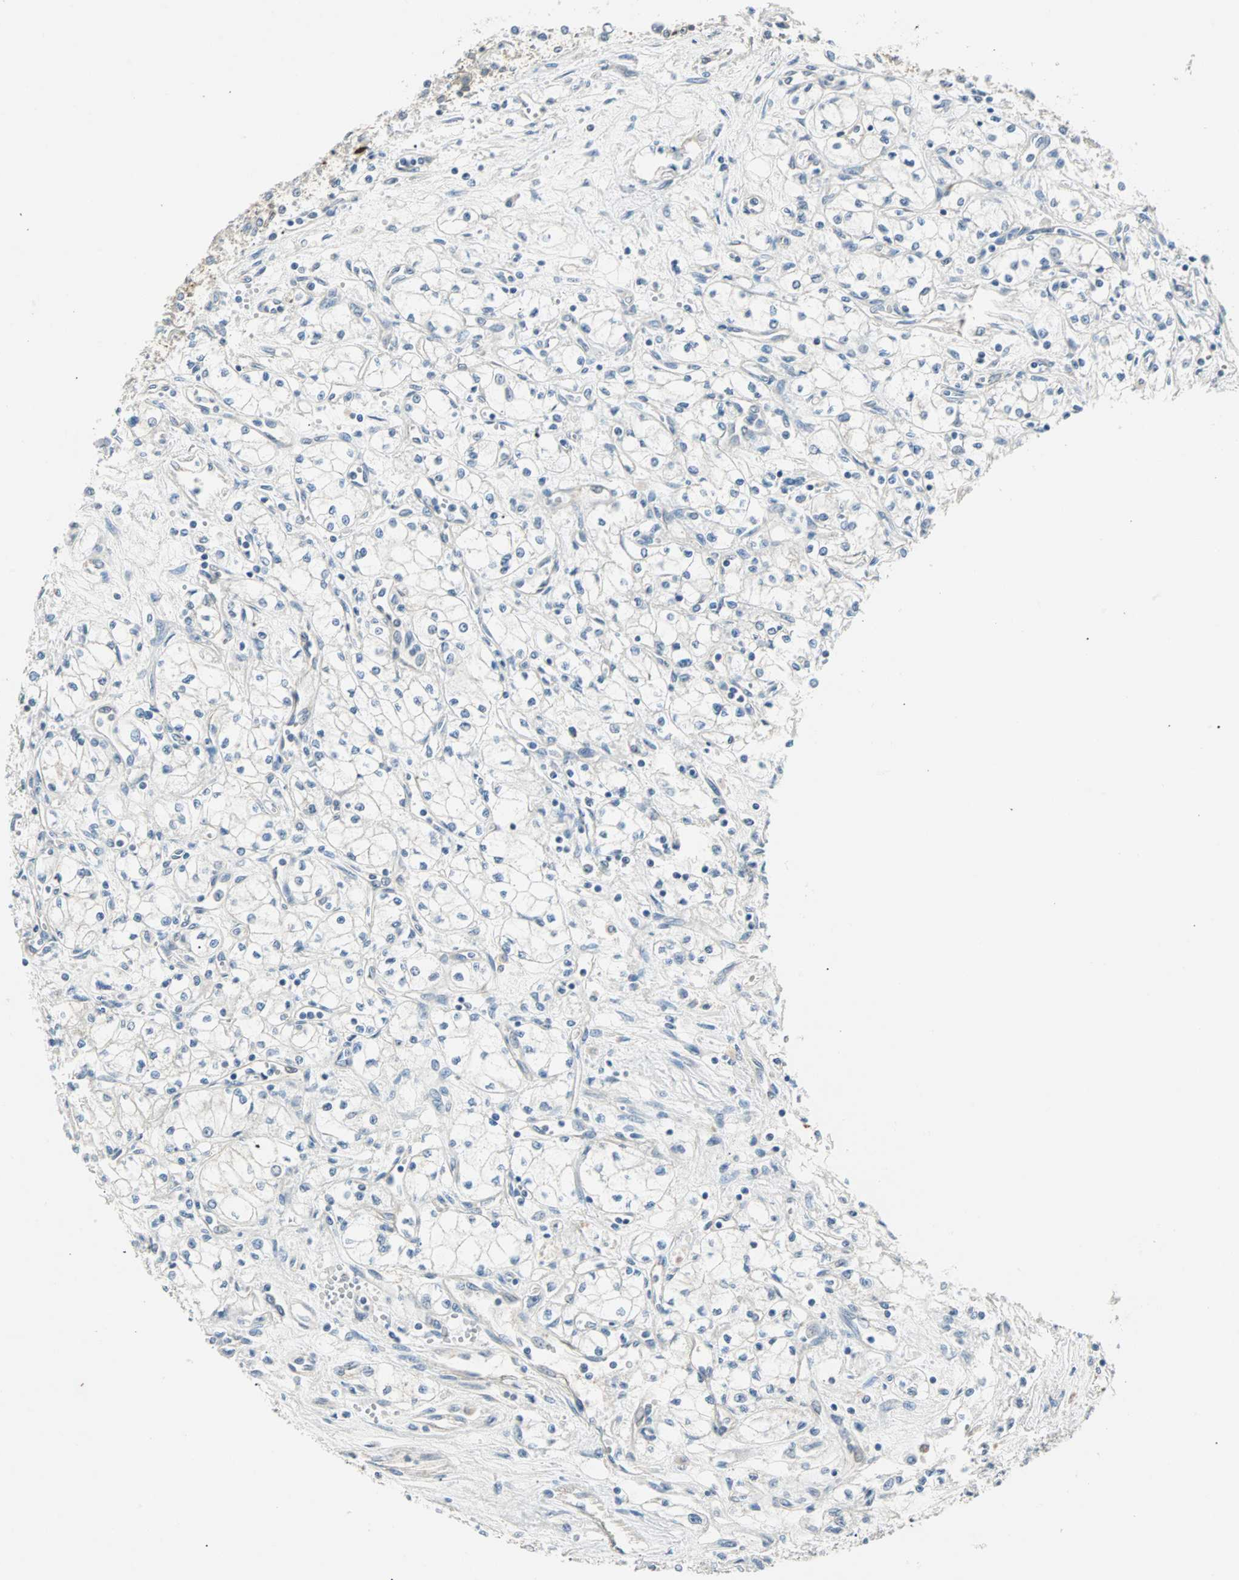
{"staining": {"intensity": "negative", "quantity": "none", "location": "none"}, "tissue": "renal cancer", "cell_type": "Tumor cells", "image_type": "cancer", "snomed": [{"axis": "morphology", "description": "Normal tissue, NOS"}, {"axis": "morphology", "description": "Adenocarcinoma, NOS"}, {"axis": "topography", "description": "Kidney"}], "caption": "Immunohistochemistry of renal adenocarcinoma displays no staining in tumor cells.", "gene": "CMC2", "patient": {"sex": "male", "age": 59}}